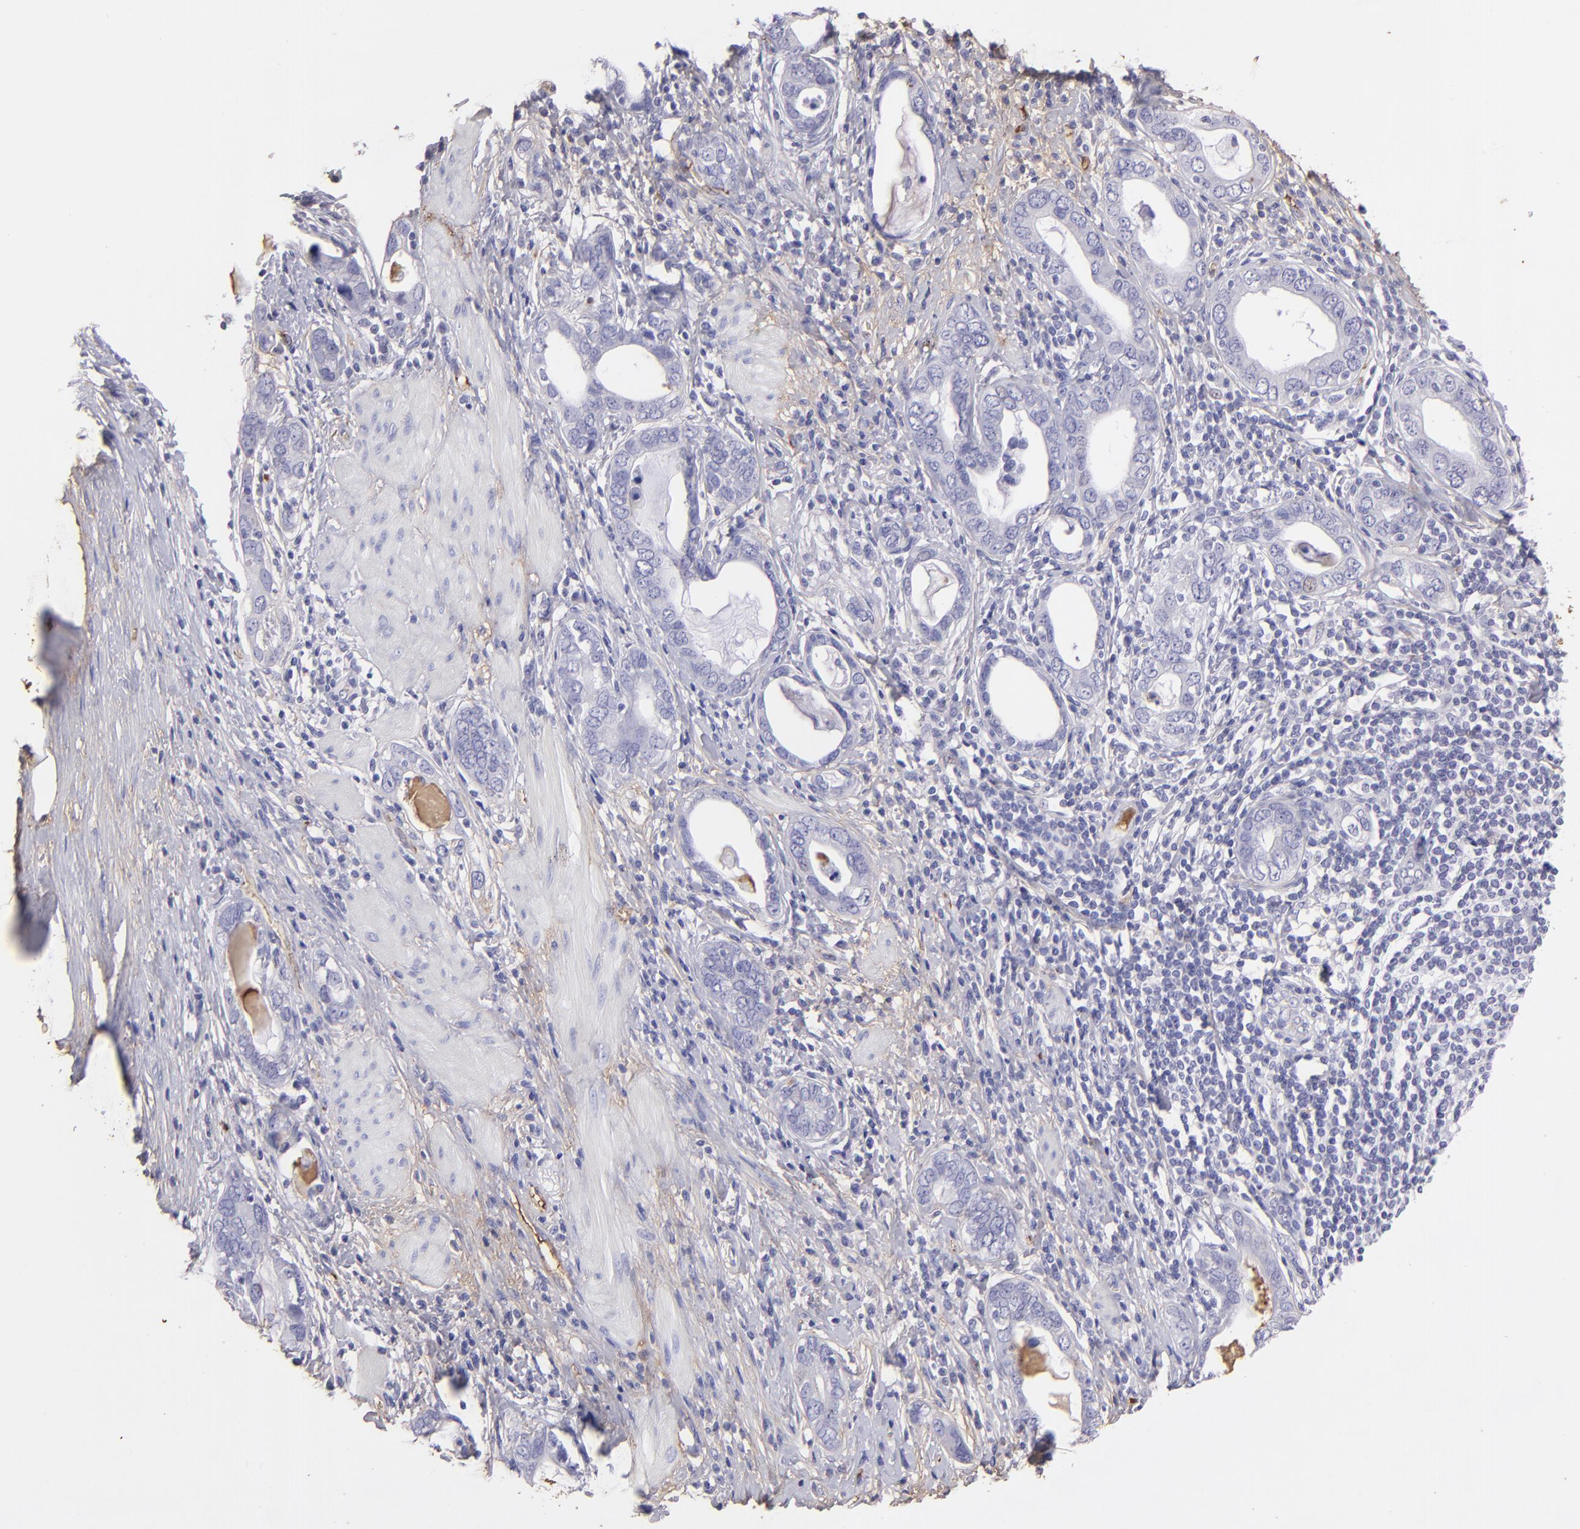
{"staining": {"intensity": "negative", "quantity": "none", "location": "none"}, "tissue": "stomach cancer", "cell_type": "Tumor cells", "image_type": "cancer", "snomed": [{"axis": "morphology", "description": "Adenocarcinoma, NOS"}, {"axis": "topography", "description": "Stomach, lower"}], "caption": "This histopathology image is of stomach cancer stained with IHC to label a protein in brown with the nuclei are counter-stained blue. There is no positivity in tumor cells.", "gene": "FGB", "patient": {"sex": "female", "age": 93}}